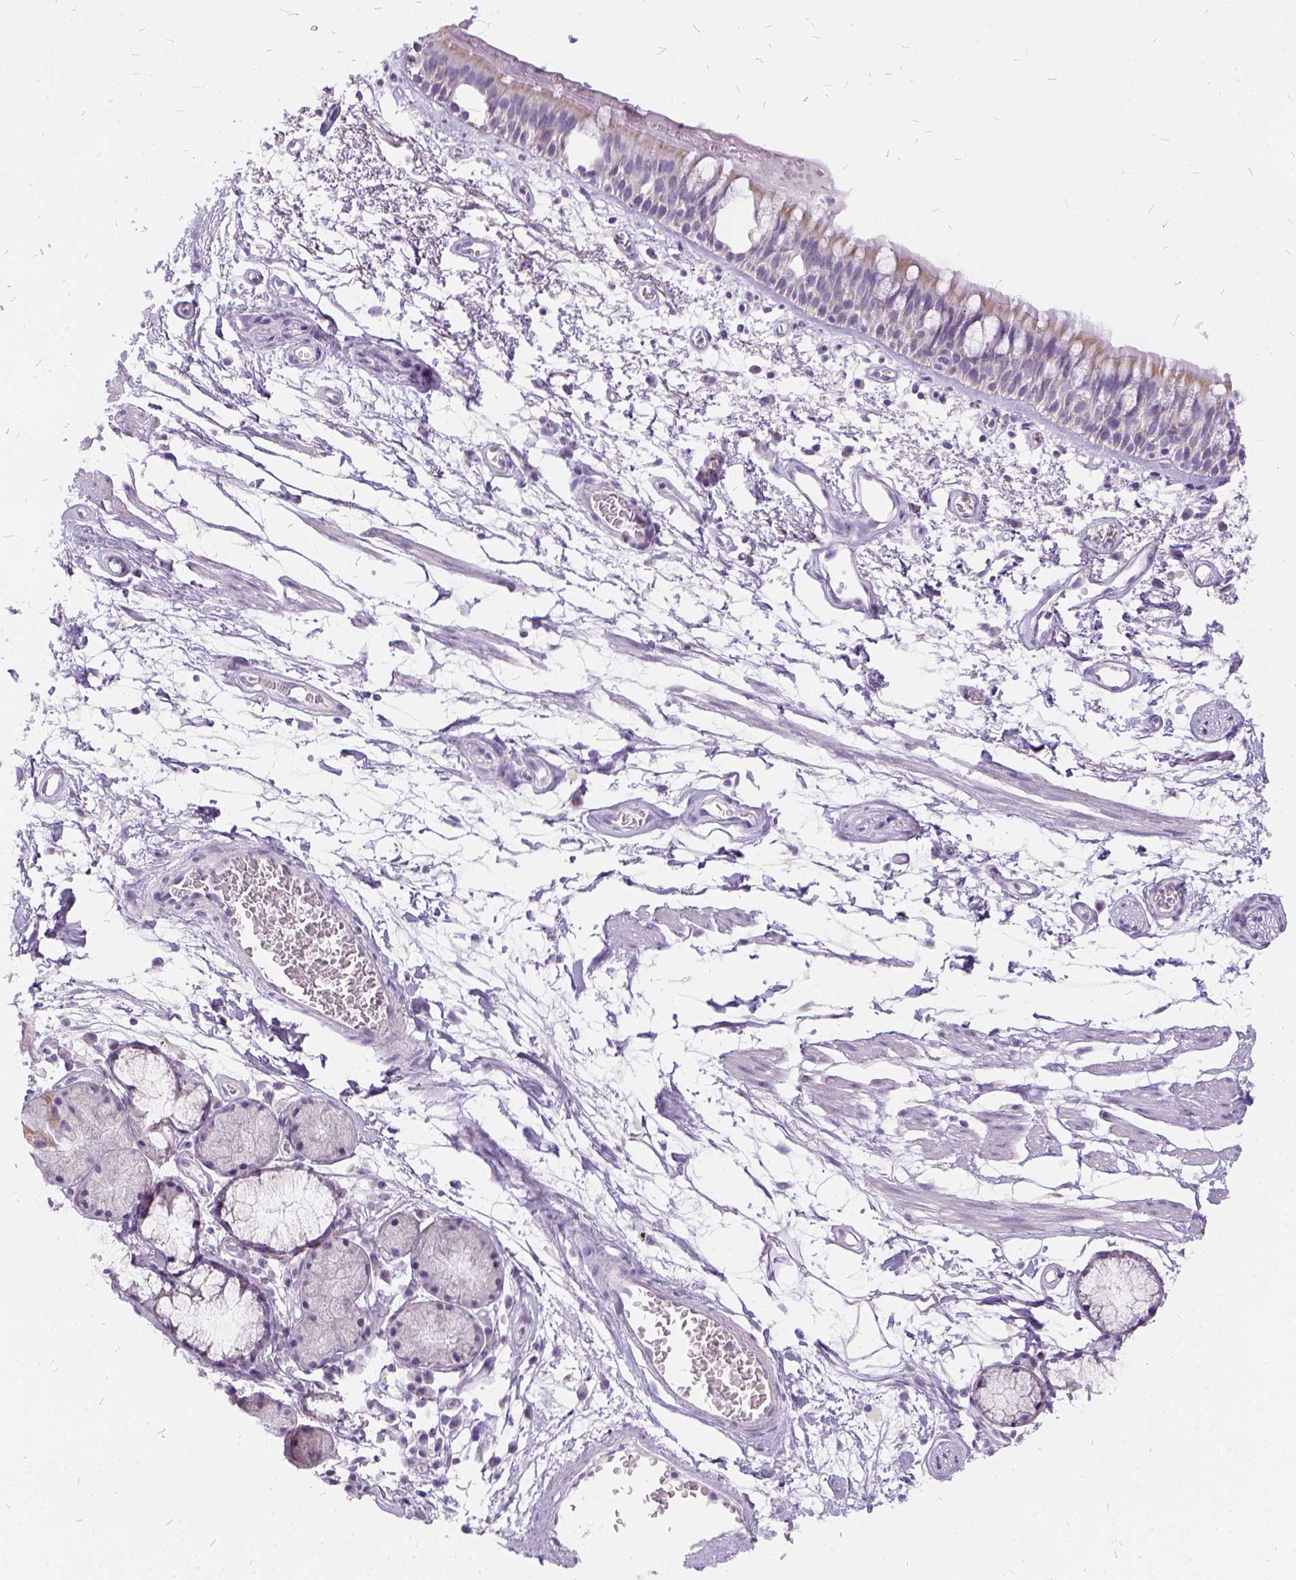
{"staining": {"intensity": "negative", "quantity": "none", "location": "none"}, "tissue": "bronchus", "cell_type": "Respiratory epithelial cells", "image_type": "normal", "snomed": [{"axis": "morphology", "description": "Normal tissue, NOS"}, {"axis": "morphology", "description": "Squamous cell carcinoma, NOS"}, {"axis": "topography", "description": "Cartilage tissue"}, {"axis": "topography", "description": "Bronchus"}, {"axis": "topography", "description": "Lung"}], "caption": "DAB immunohistochemical staining of benign human bronchus displays no significant positivity in respiratory epithelial cells.", "gene": "FDX1", "patient": {"sex": "male", "age": 66}}